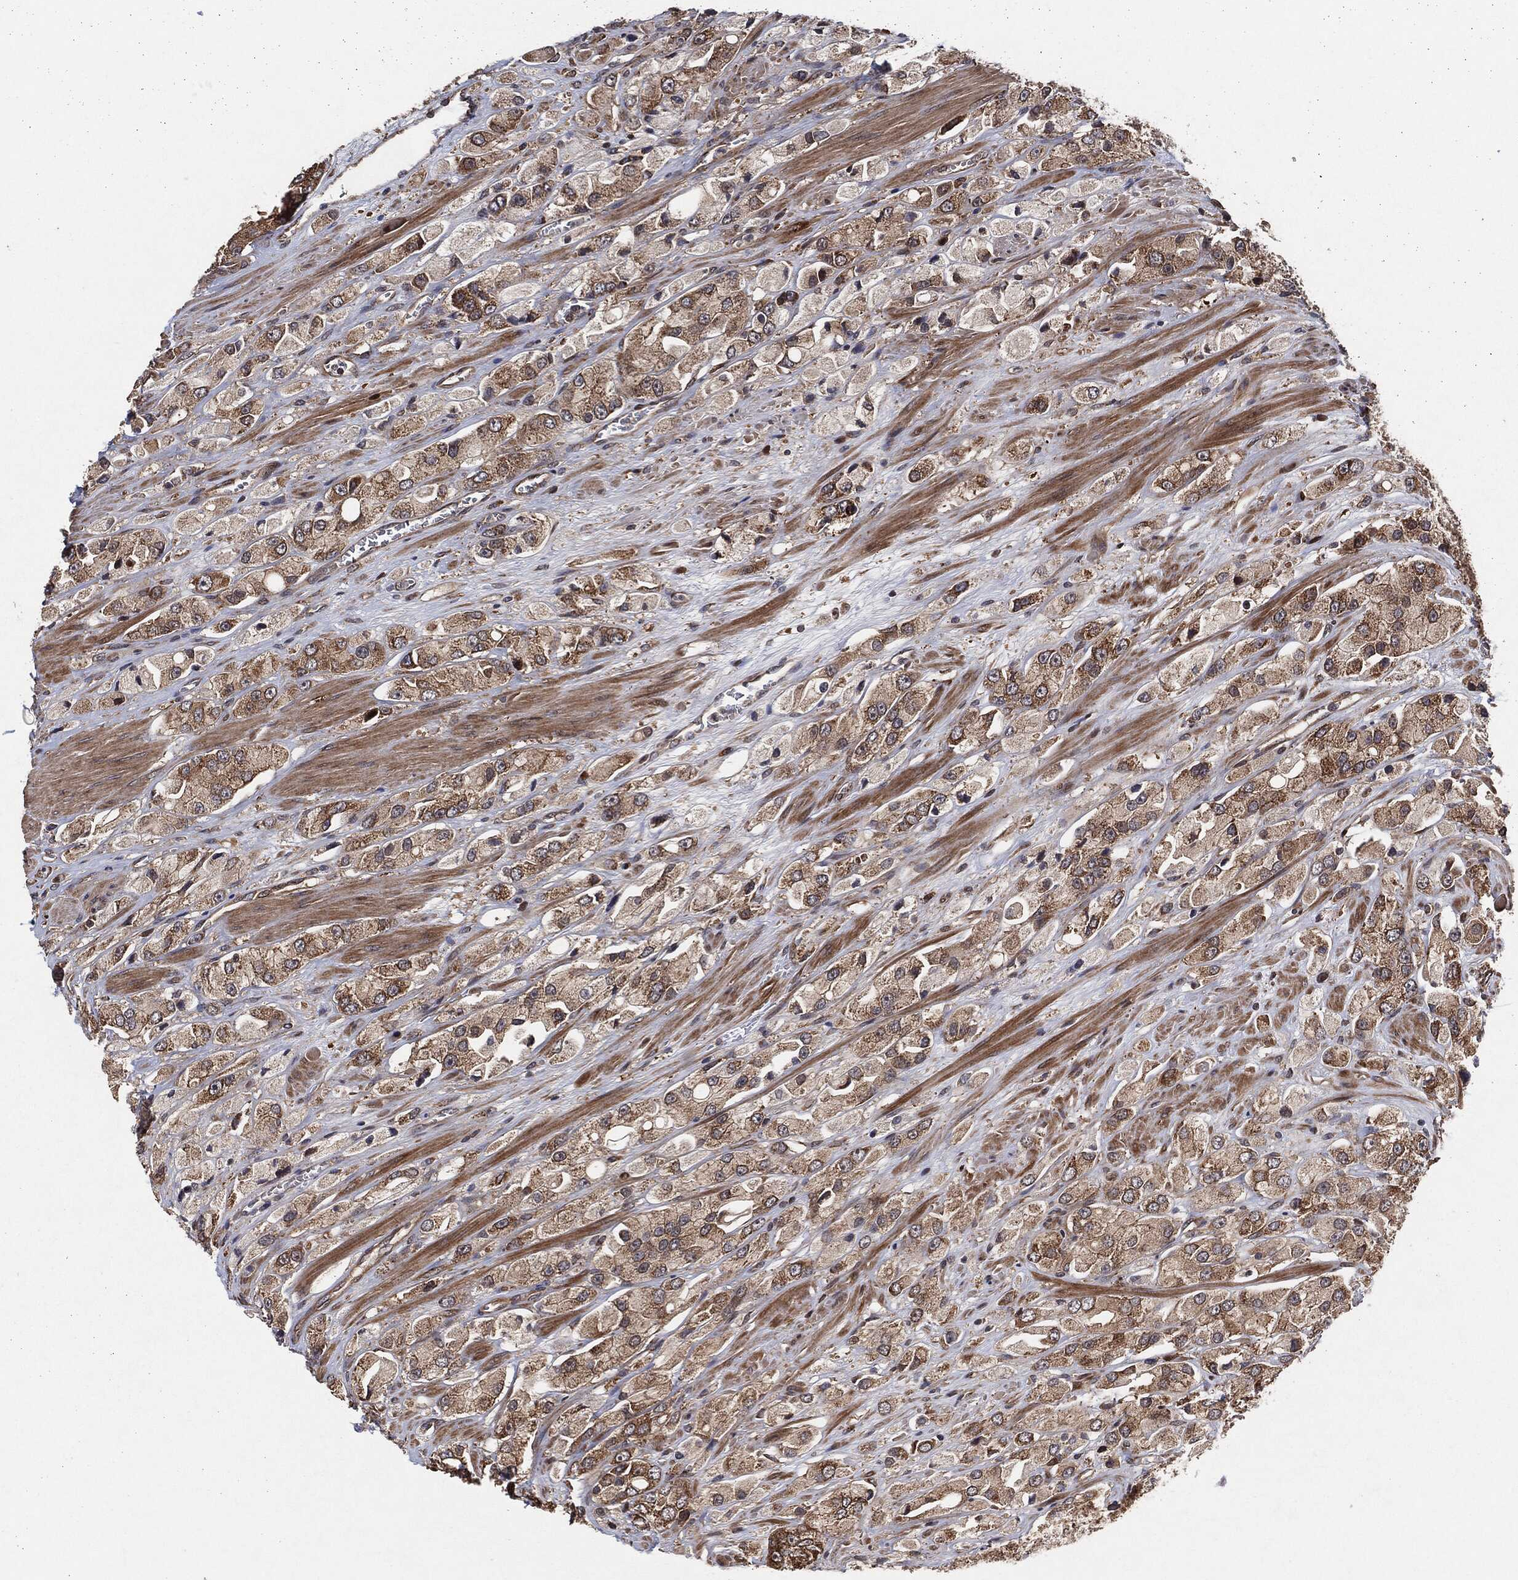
{"staining": {"intensity": "weak", "quantity": ">75%", "location": "cytoplasmic/membranous"}, "tissue": "prostate cancer", "cell_type": "Tumor cells", "image_type": "cancer", "snomed": [{"axis": "morphology", "description": "Adenocarcinoma, NOS"}, {"axis": "topography", "description": "Prostate and seminal vesicle, NOS"}, {"axis": "topography", "description": "Prostate"}], "caption": "Adenocarcinoma (prostate) stained with immunohistochemistry (IHC) exhibits weak cytoplasmic/membranous staining in about >75% of tumor cells.", "gene": "BCAR1", "patient": {"sex": "male", "age": 64}}